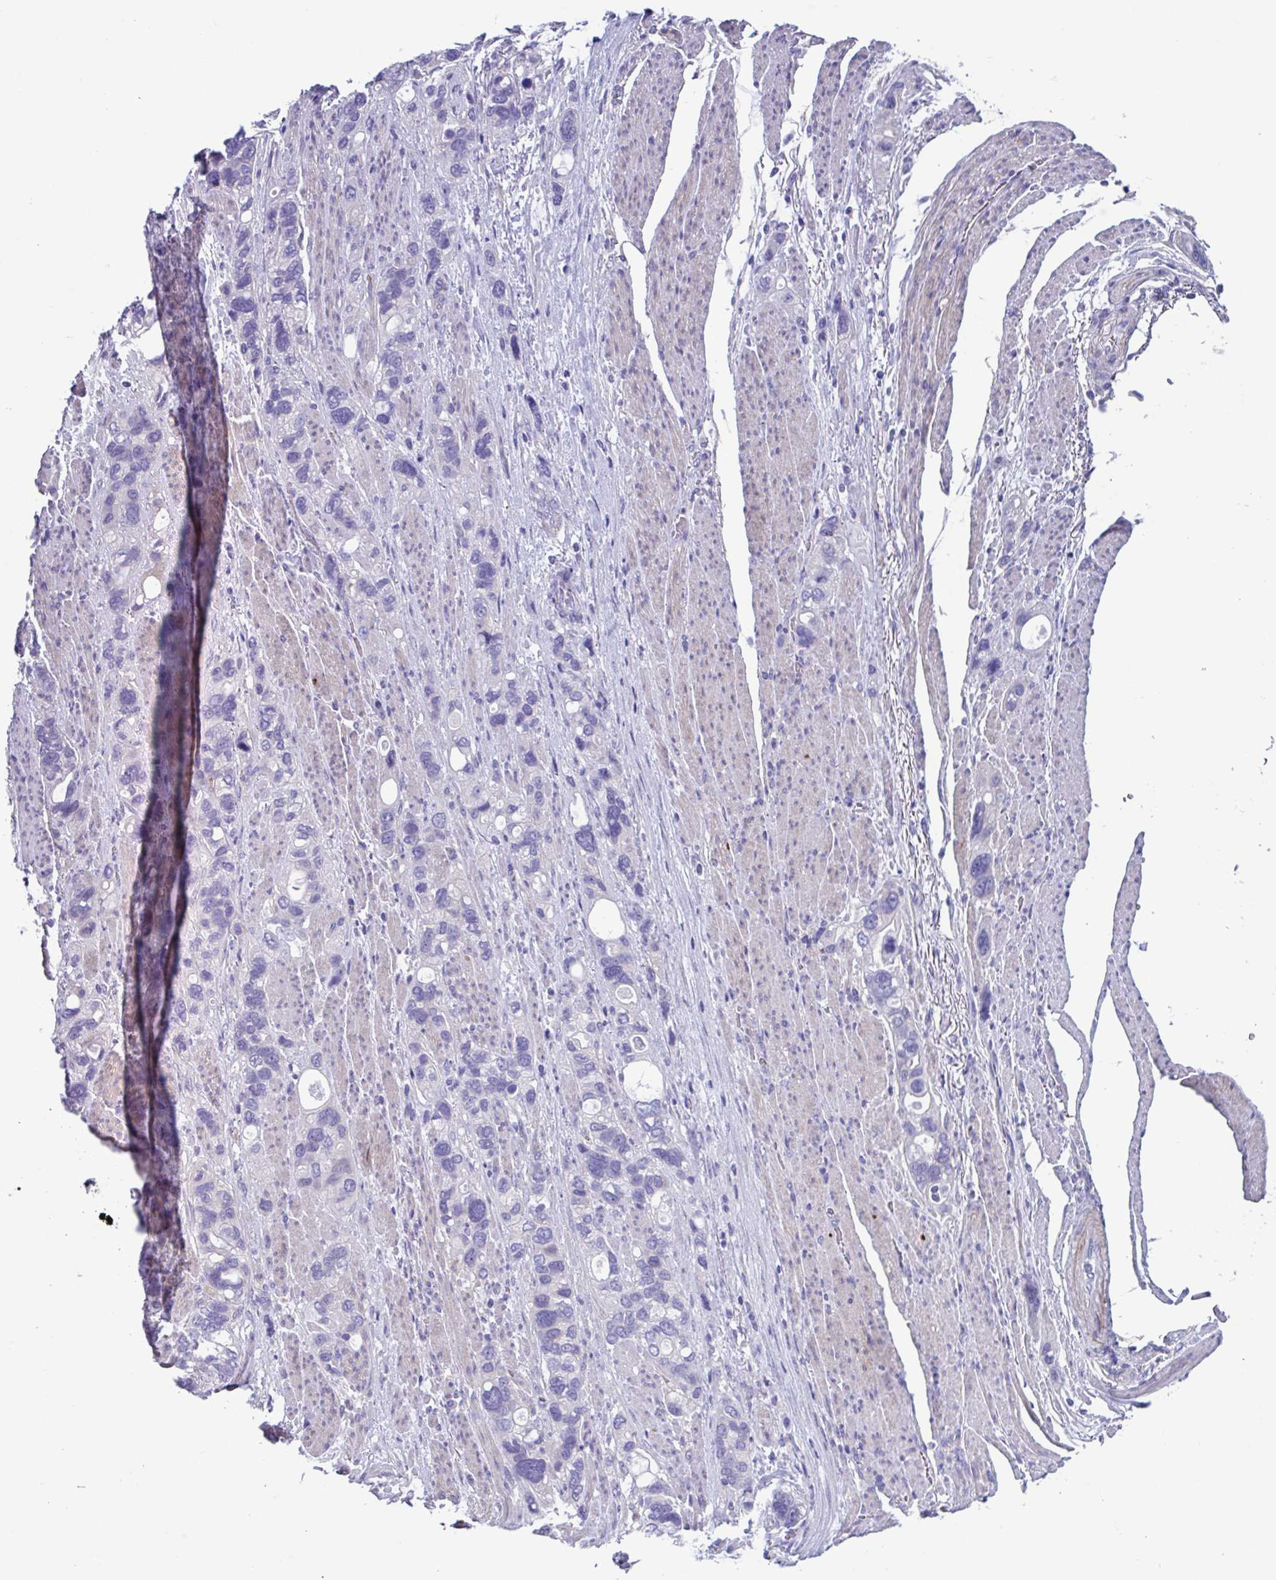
{"staining": {"intensity": "negative", "quantity": "none", "location": "none"}, "tissue": "stomach cancer", "cell_type": "Tumor cells", "image_type": "cancer", "snomed": [{"axis": "morphology", "description": "Adenocarcinoma, NOS"}, {"axis": "topography", "description": "Stomach, upper"}], "caption": "Immunohistochemical staining of human stomach cancer (adenocarcinoma) displays no significant staining in tumor cells.", "gene": "LPIN3", "patient": {"sex": "female", "age": 81}}